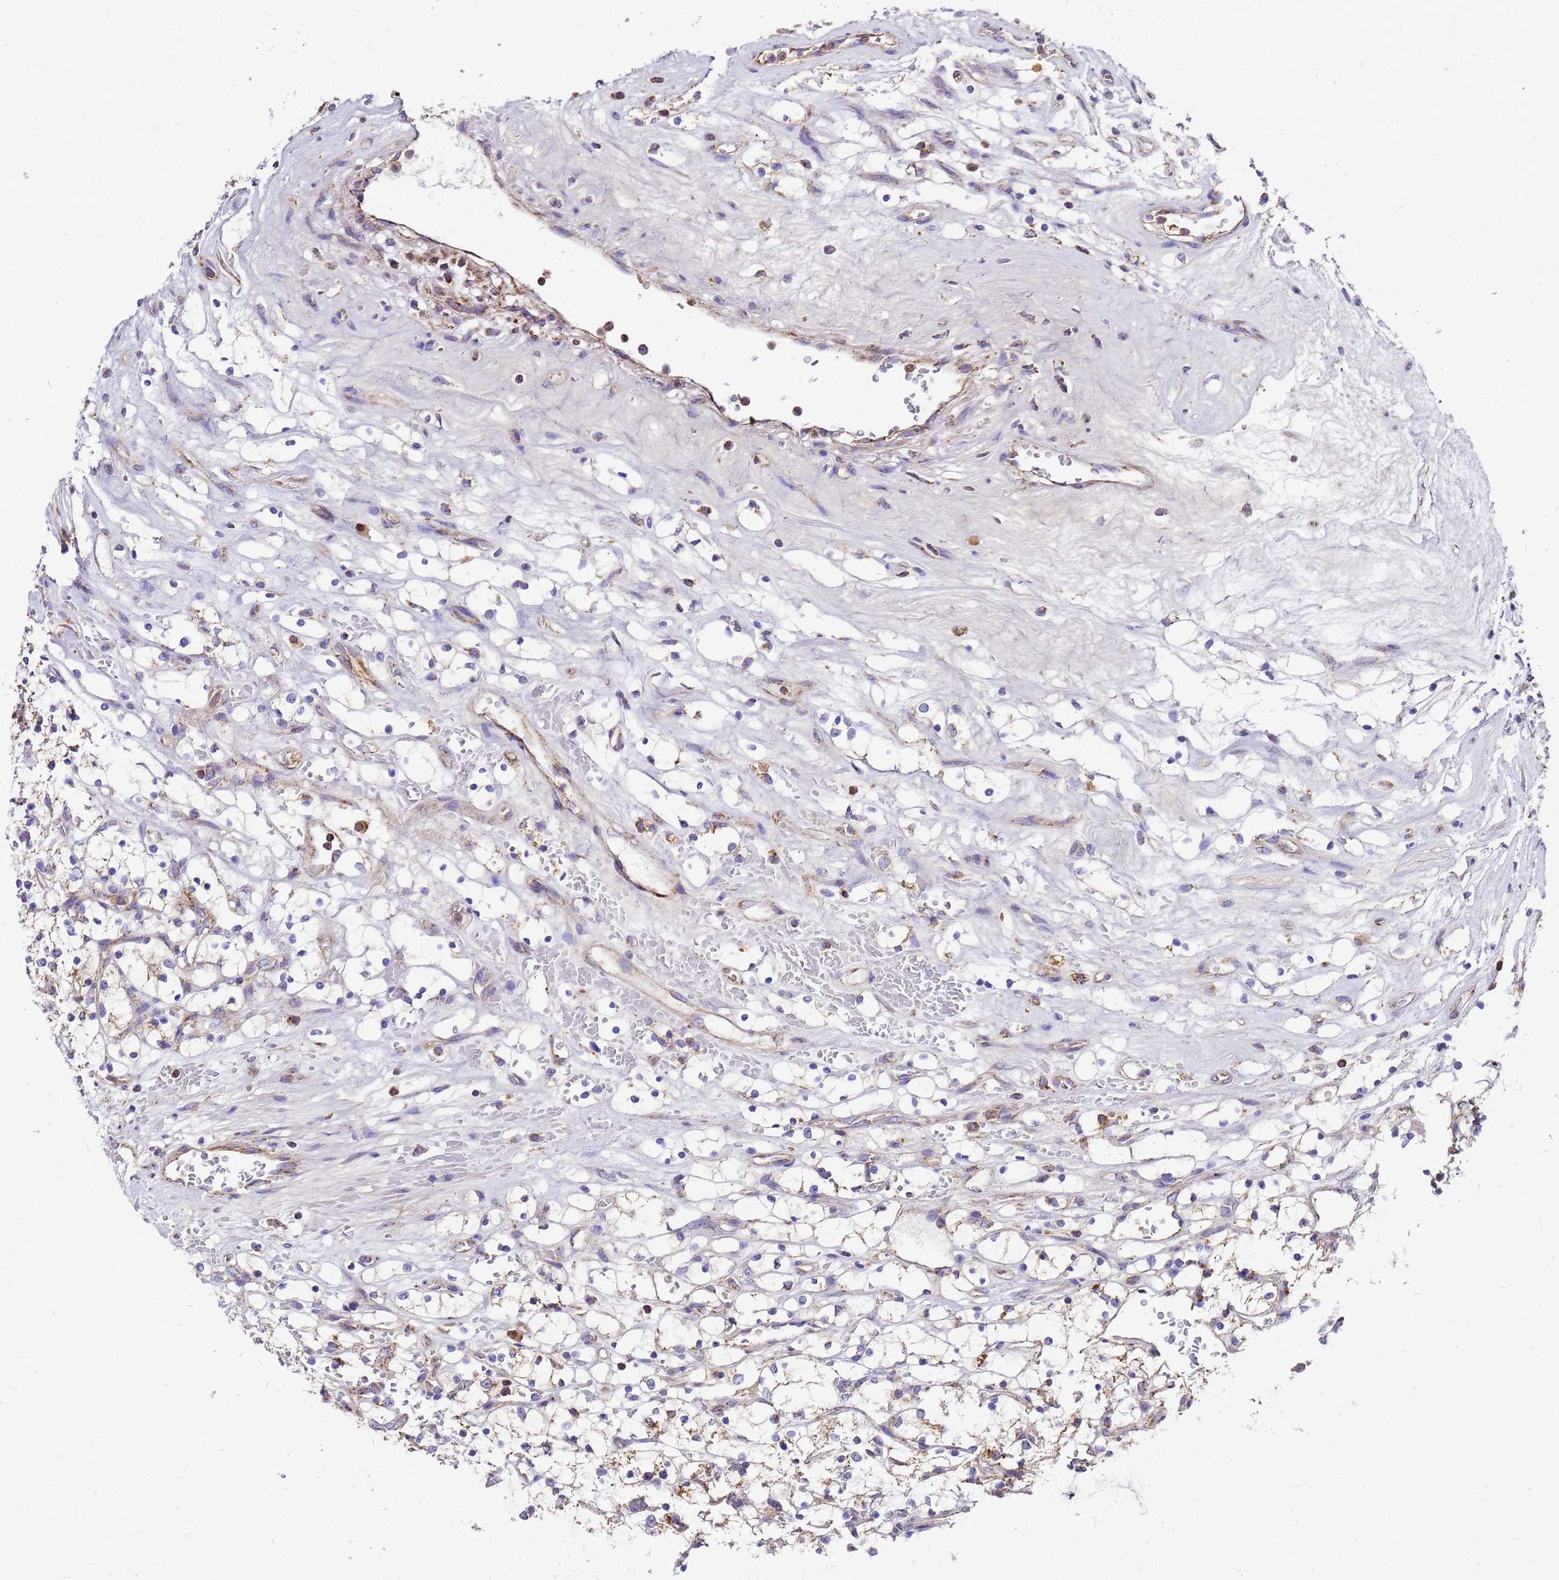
{"staining": {"intensity": "moderate", "quantity": "25%-75%", "location": "cytoplasmic/membranous"}, "tissue": "renal cancer", "cell_type": "Tumor cells", "image_type": "cancer", "snomed": [{"axis": "morphology", "description": "Adenocarcinoma, NOS"}, {"axis": "topography", "description": "Kidney"}], "caption": "Tumor cells display medium levels of moderate cytoplasmic/membranous staining in approximately 25%-75% of cells in adenocarcinoma (renal).", "gene": "MRPS26", "patient": {"sex": "female", "age": 69}}